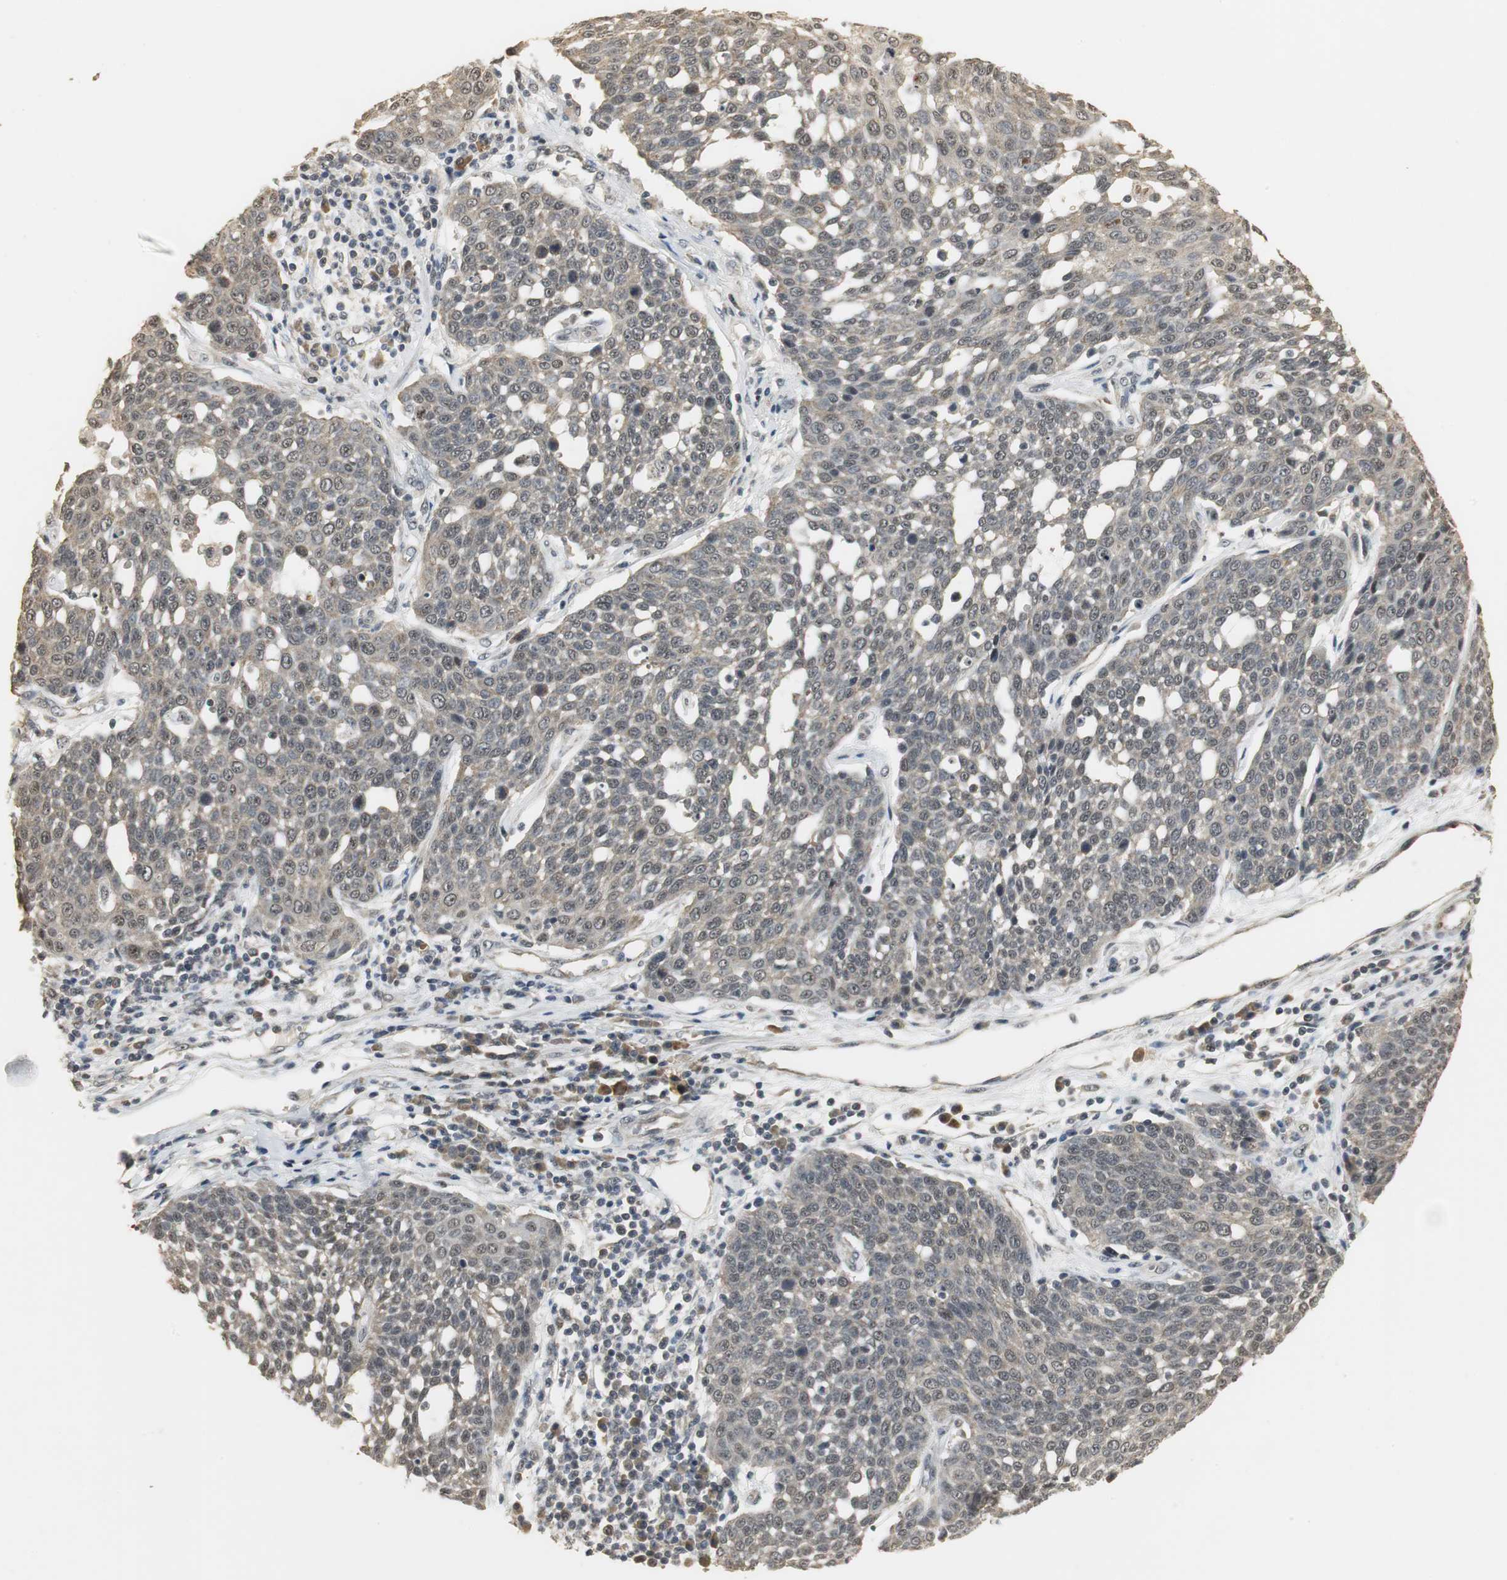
{"staining": {"intensity": "weak", "quantity": "<25%", "location": "nuclear"}, "tissue": "cervical cancer", "cell_type": "Tumor cells", "image_type": "cancer", "snomed": [{"axis": "morphology", "description": "Squamous cell carcinoma, NOS"}, {"axis": "topography", "description": "Cervix"}], "caption": "A high-resolution image shows immunohistochemistry staining of cervical cancer (squamous cell carcinoma), which displays no significant staining in tumor cells.", "gene": "ELOA", "patient": {"sex": "female", "age": 34}}